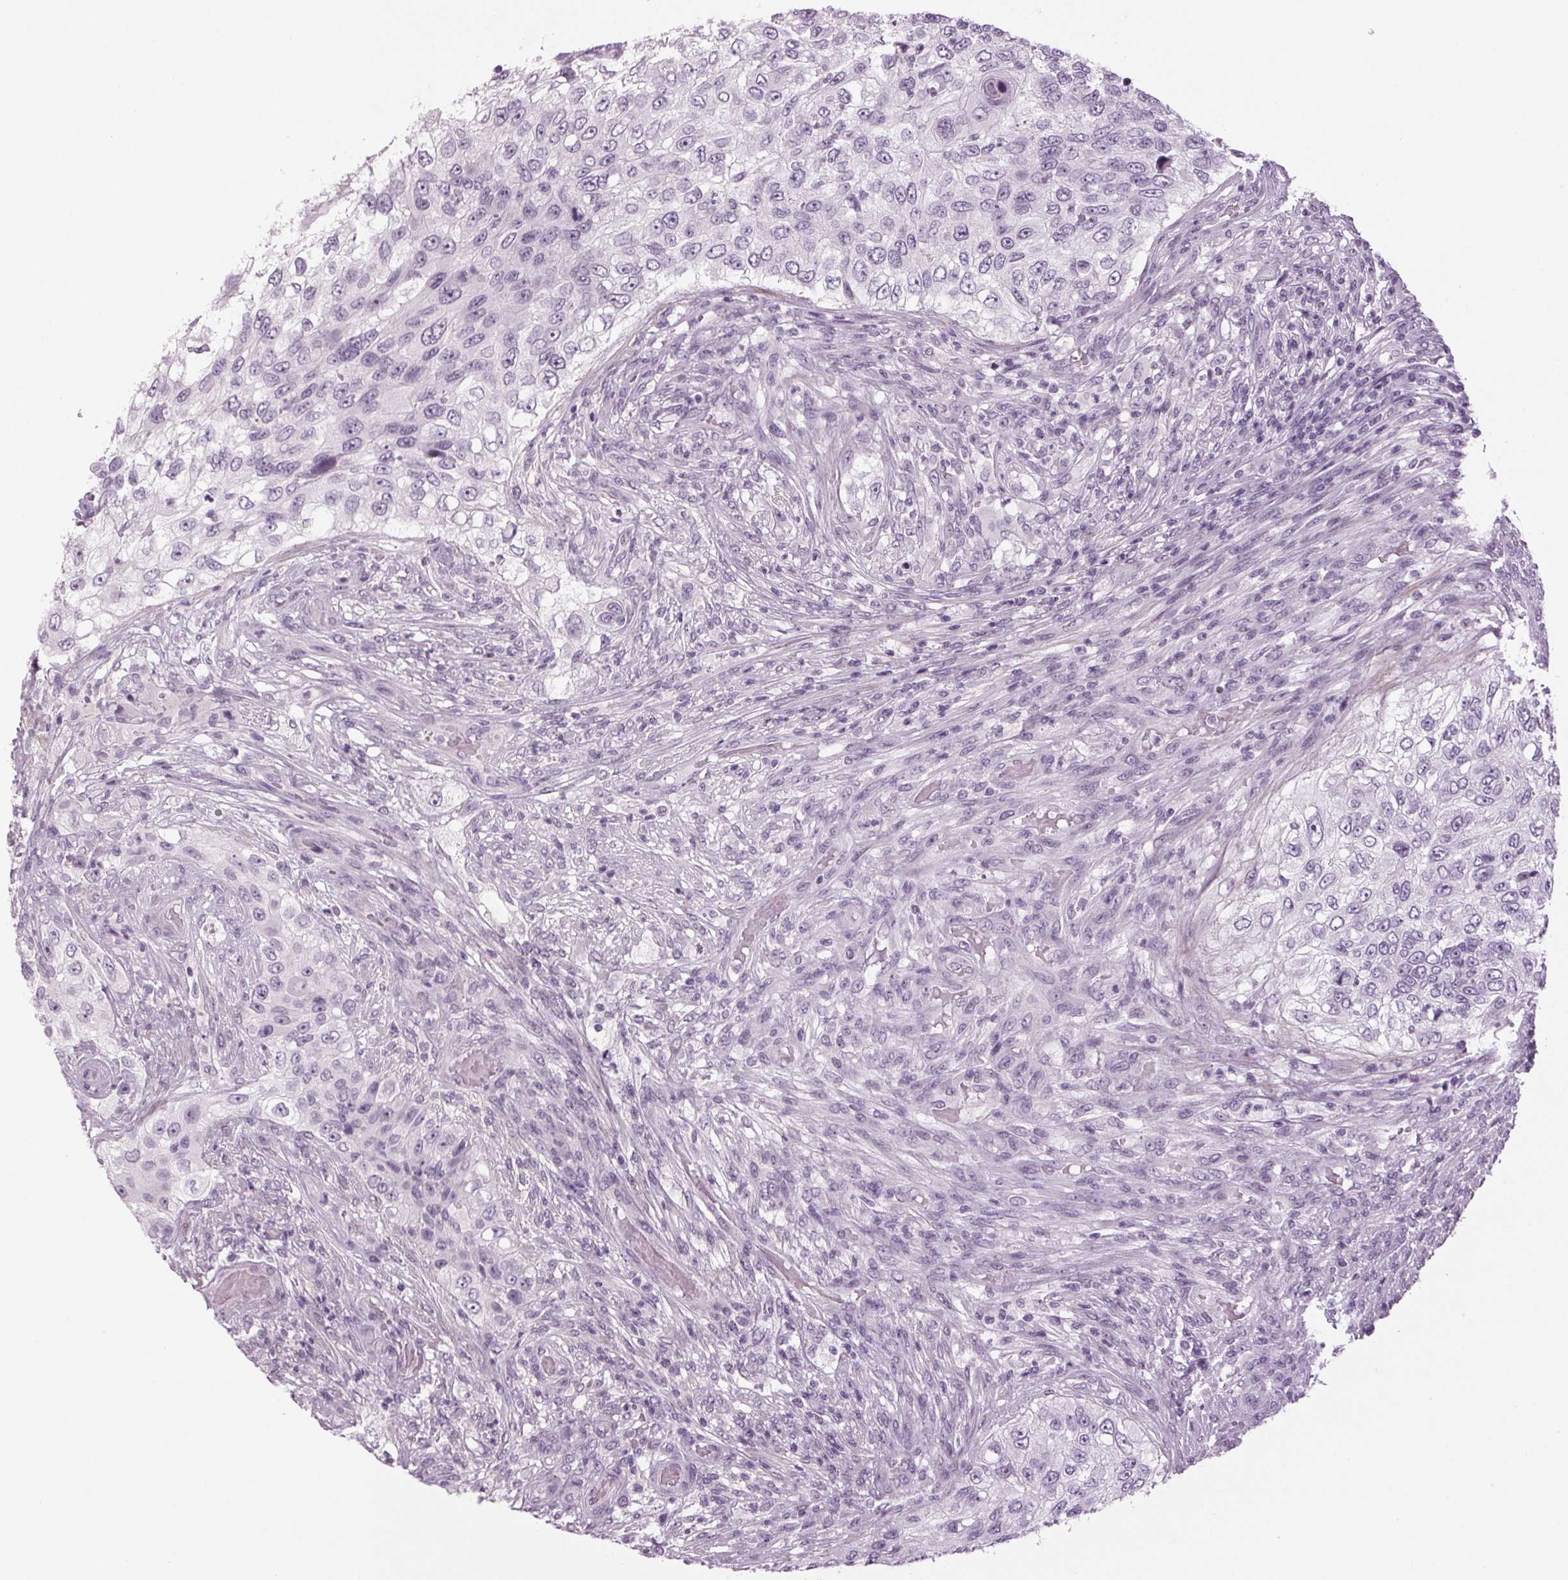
{"staining": {"intensity": "negative", "quantity": "none", "location": "none"}, "tissue": "urothelial cancer", "cell_type": "Tumor cells", "image_type": "cancer", "snomed": [{"axis": "morphology", "description": "Urothelial carcinoma, High grade"}, {"axis": "topography", "description": "Urinary bladder"}], "caption": "DAB (3,3'-diaminobenzidine) immunohistochemical staining of human urothelial cancer displays no significant staining in tumor cells.", "gene": "DNAH12", "patient": {"sex": "female", "age": 60}}